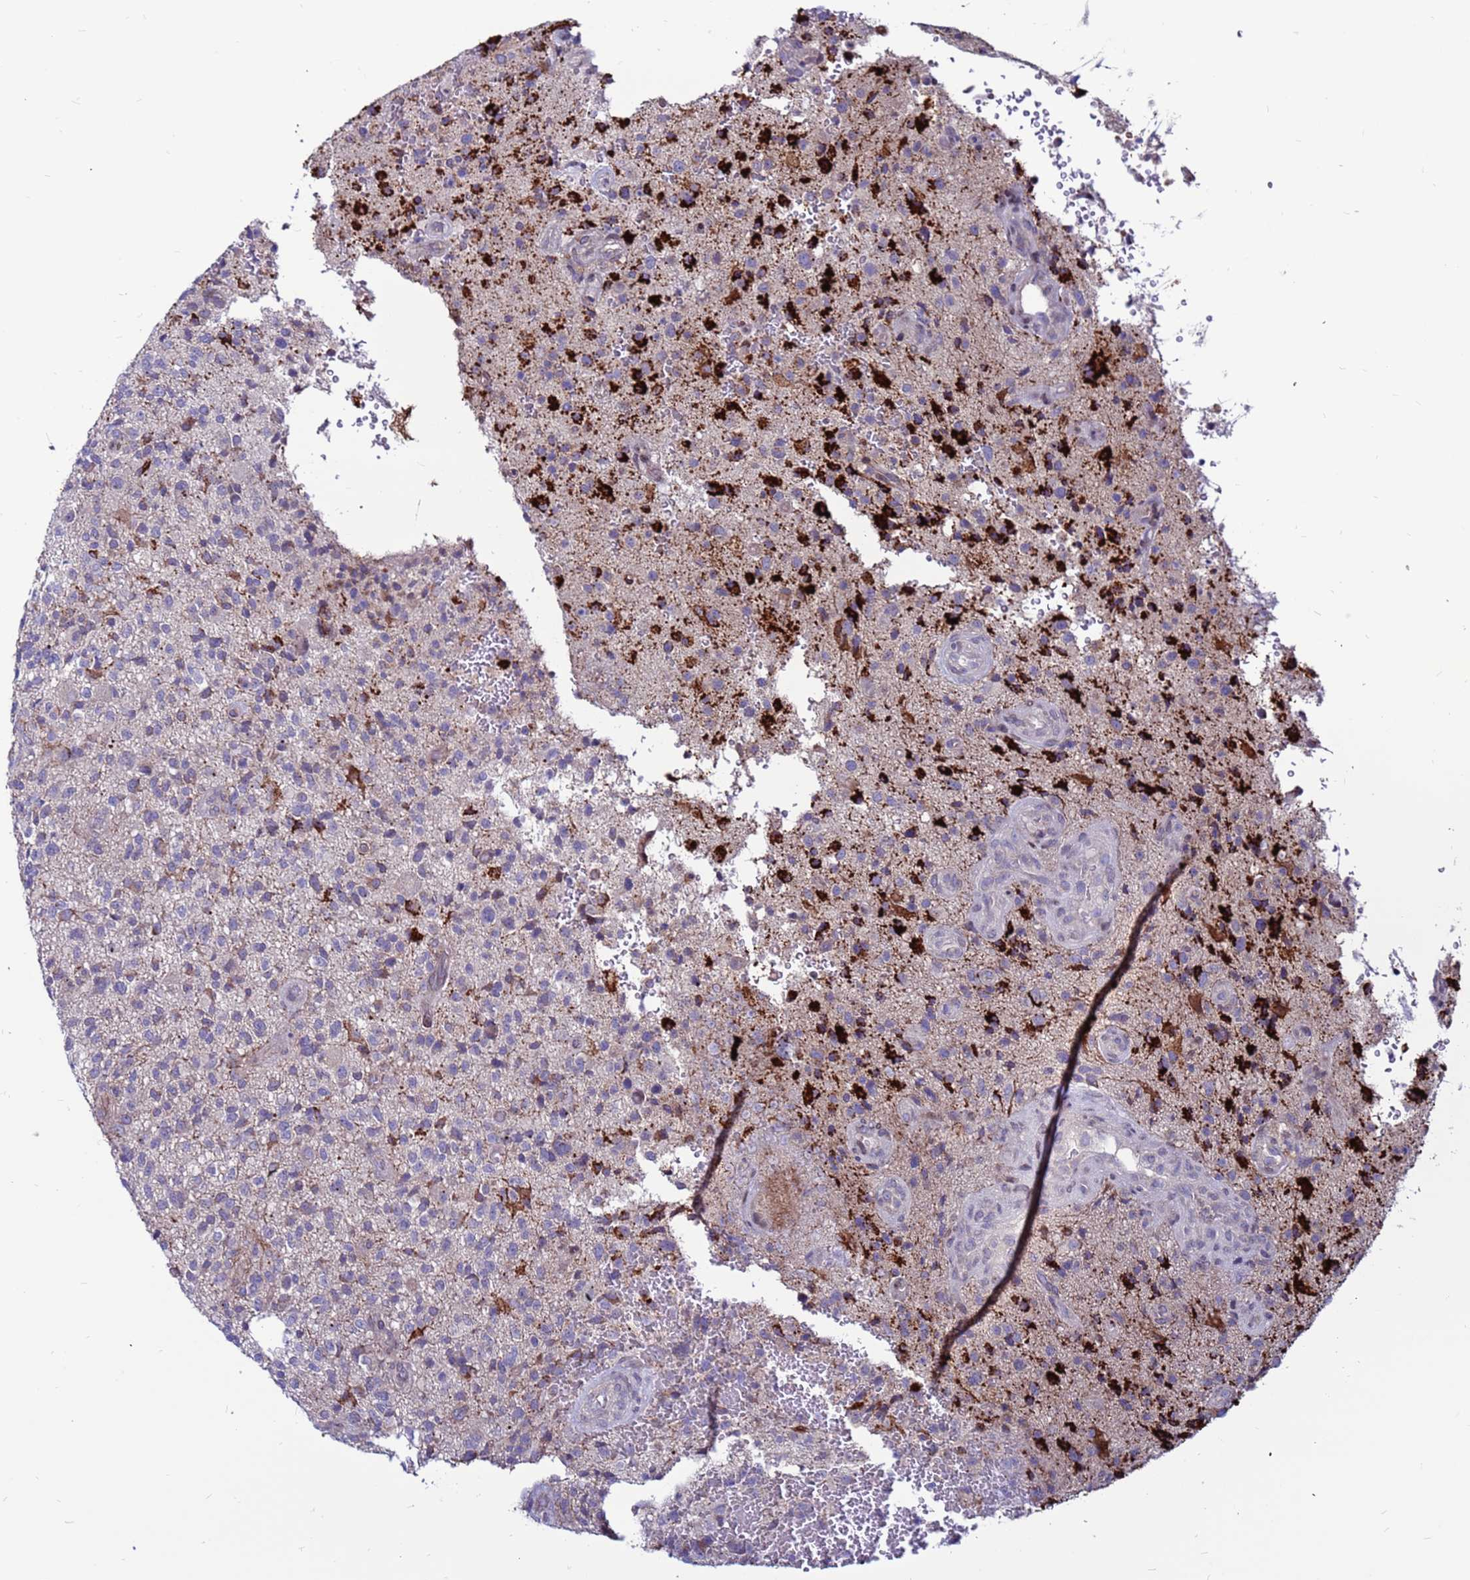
{"staining": {"intensity": "negative", "quantity": "none", "location": "none"}, "tissue": "glioma", "cell_type": "Tumor cells", "image_type": "cancer", "snomed": [{"axis": "morphology", "description": "Glioma, malignant, High grade"}, {"axis": "topography", "description": "Brain"}], "caption": "There is no significant expression in tumor cells of malignant high-grade glioma.", "gene": "CCDC71", "patient": {"sex": "male", "age": 47}}